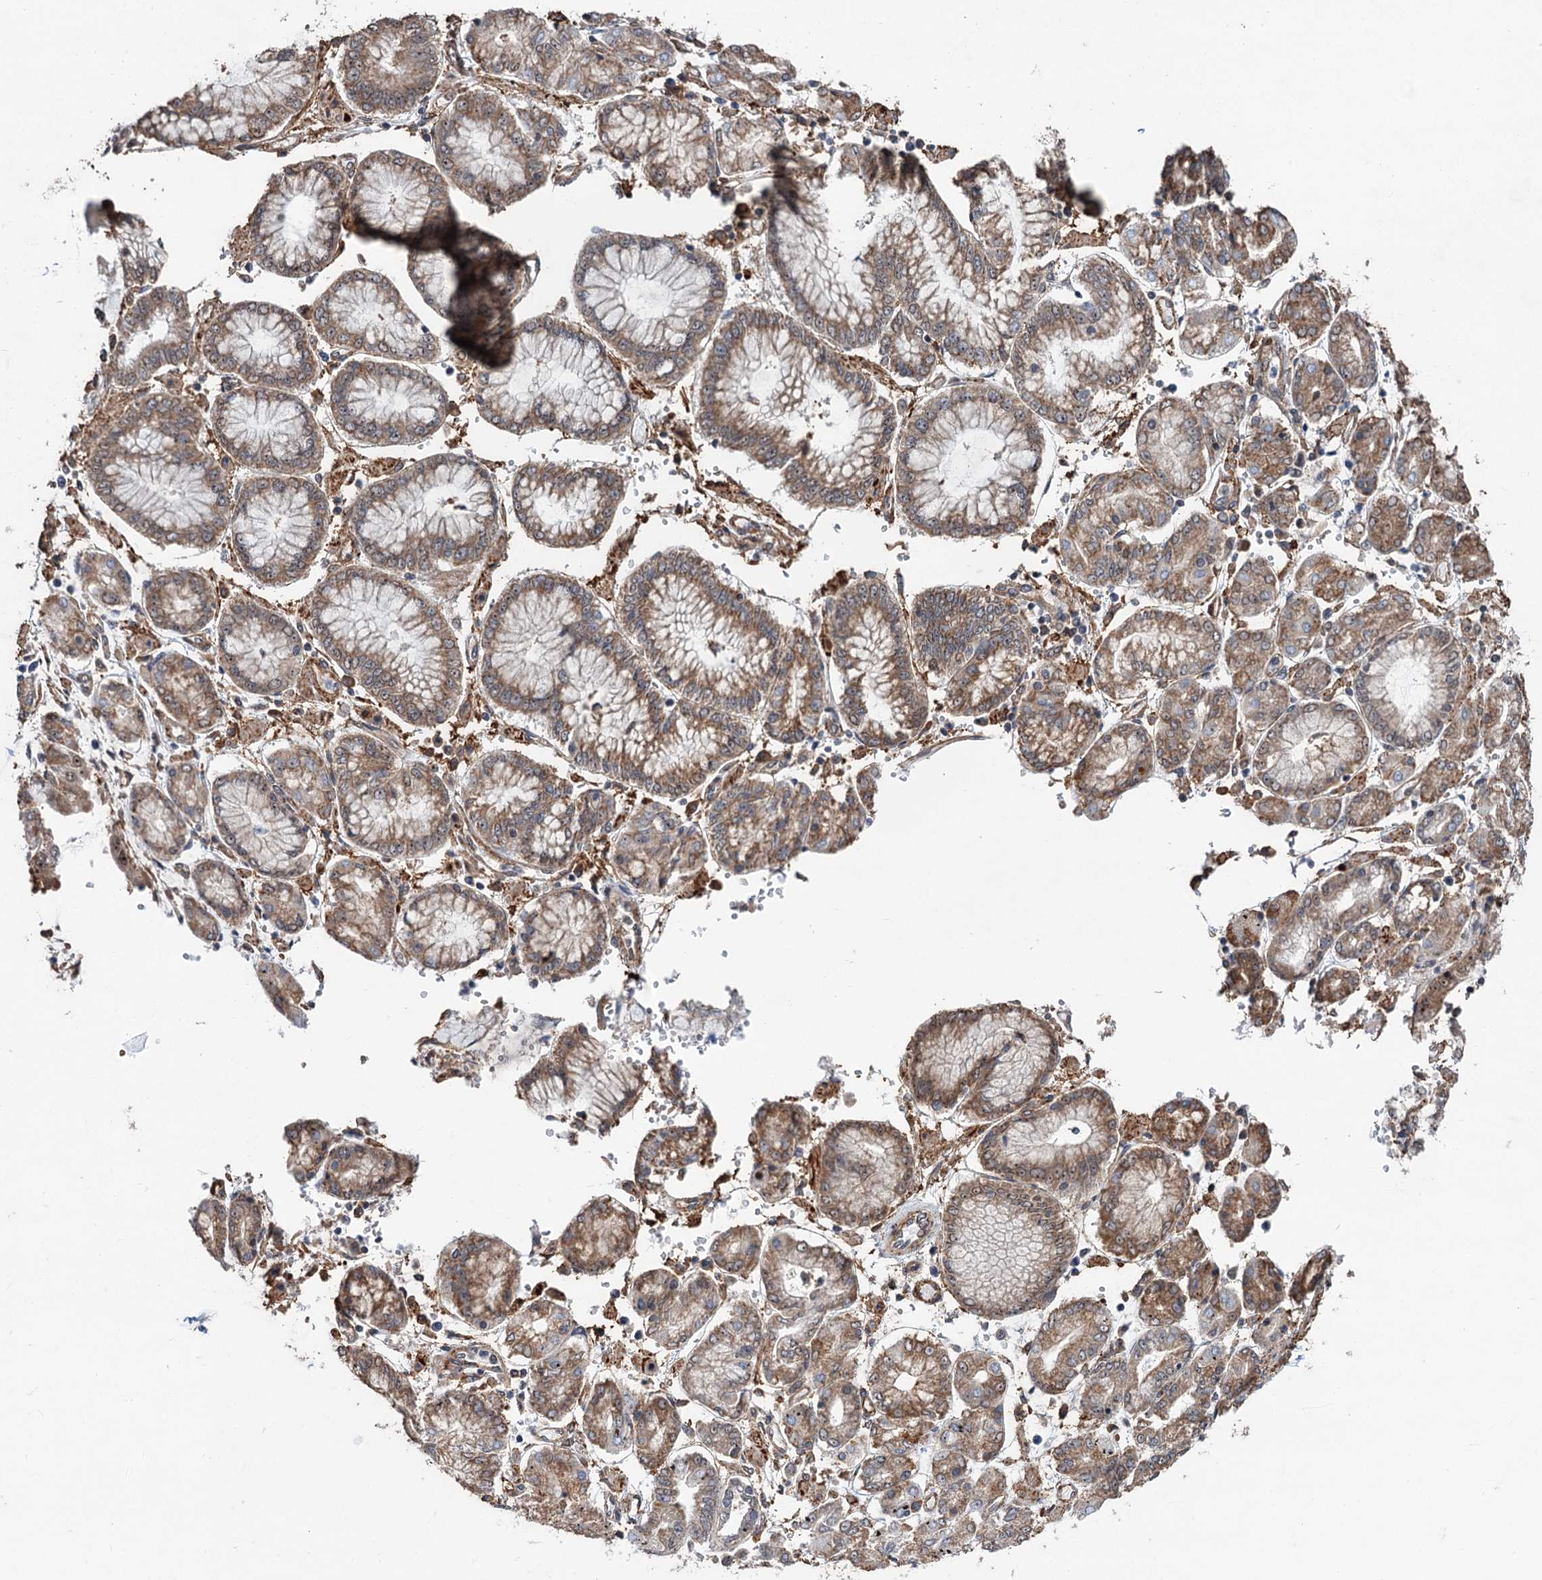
{"staining": {"intensity": "moderate", "quantity": ">75%", "location": "cytoplasmic/membranous,nuclear"}, "tissue": "stomach cancer", "cell_type": "Tumor cells", "image_type": "cancer", "snomed": [{"axis": "morphology", "description": "Adenocarcinoma, NOS"}, {"axis": "topography", "description": "Stomach"}], "caption": "High-magnification brightfield microscopy of adenocarcinoma (stomach) stained with DAB (brown) and counterstained with hematoxylin (blue). tumor cells exhibit moderate cytoplasmic/membranous and nuclear staining is identified in about>75% of cells. The staining was performed using DAB, with brown indicating positive protein expression. Nuclei are stained blue with hematoxylin.", "gene": "TMA16", "patient": {"sex": "male", "age": 76}}